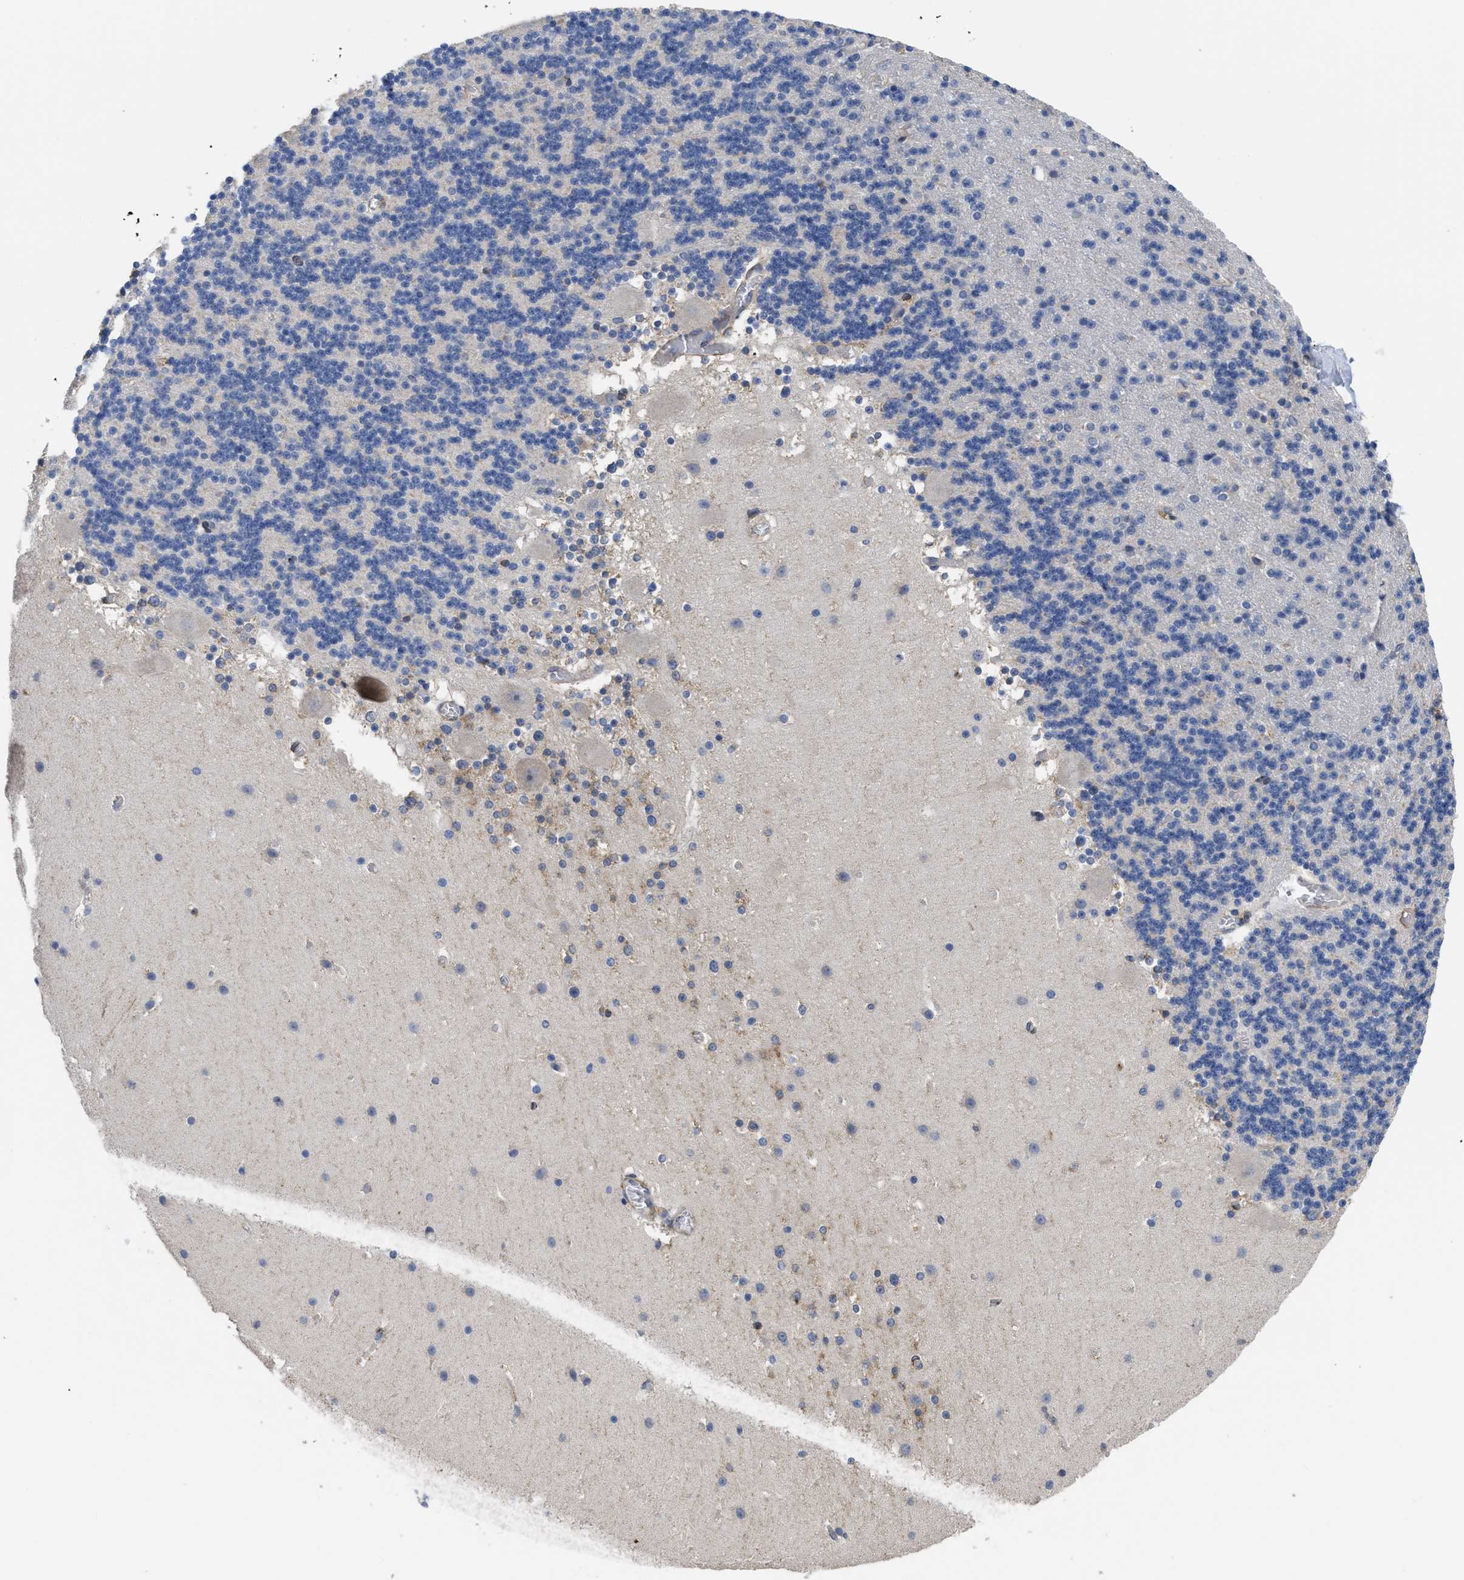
{"staining": {"intensity": "negative", "quantity": "none", "location": "none"}, "tissue": "cerebellum", "cell_type": "Cells in granular layer", "image_type": "normal", "snomed": [{"axis": "morphology", "description": "Normal tissue, NOS"}, {"axis": "topography", "description": "Cerebellum"}], "caption": "Immunohistochemical staining of benign cerebellum demonstrates no significant positivity in cells in granular layer. Nuclei are stained in blue.", "gene": "SQLE", "patient": {"sex": "male", "age": 45}}